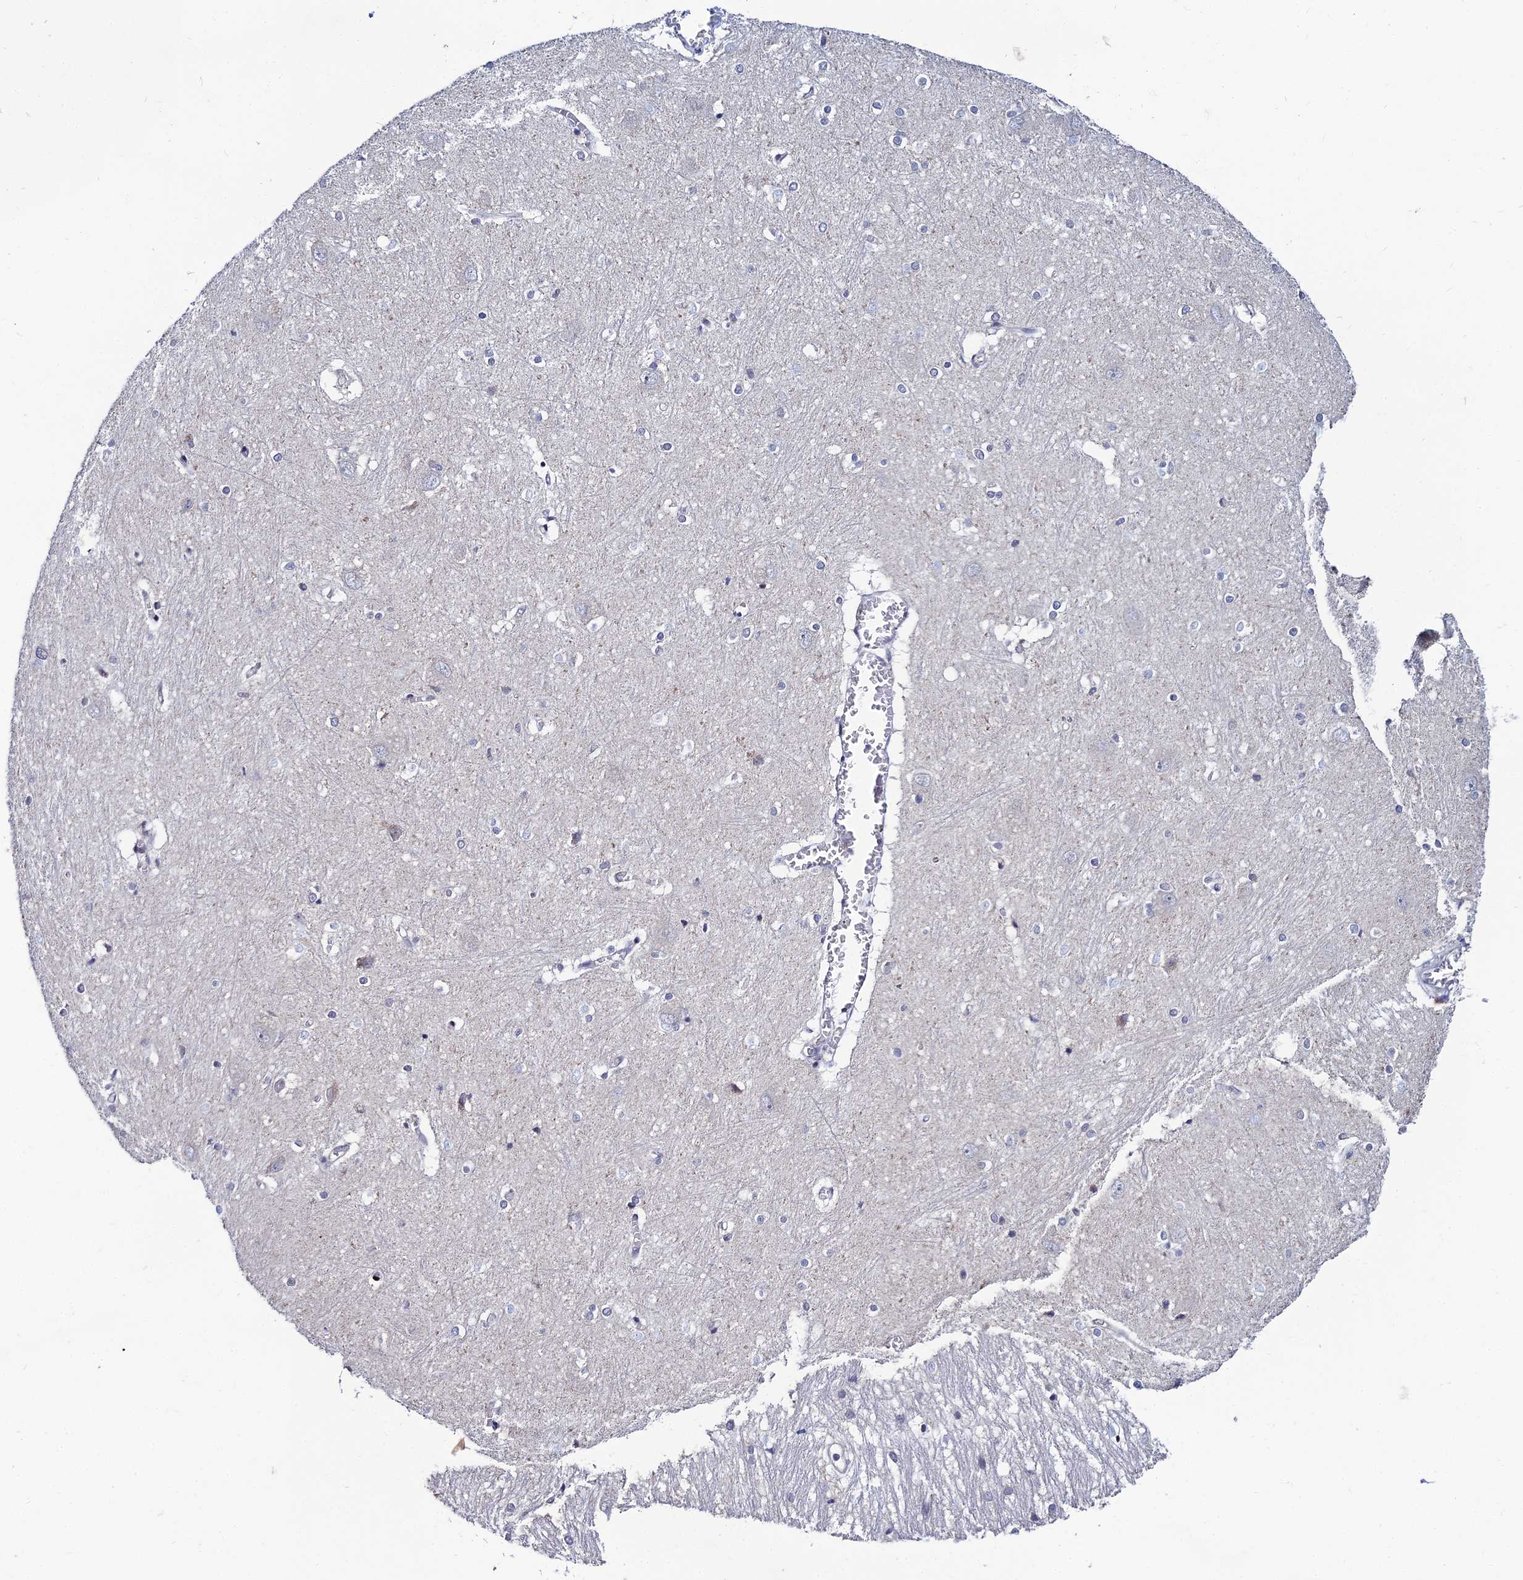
{"staining": {"intensity": "negative", "quantity": "none", "location": "none"}, "tissue": "caudate", "cell_type": "Glial cells", "image_type": "normal", "snomed": [{"axis": "morphology", "description": "Normal tissue, NOS"}, {"axis": "topography", "description": "Lateral ventricle wall"}], "caption": "A high-resolution histopathology image shows immunohistochemistry staining of benign caudate, which demonstrates no significant staining in glial cells.", "gene": "TAF9B", "patient": {"sex": "male", "age": 37}}